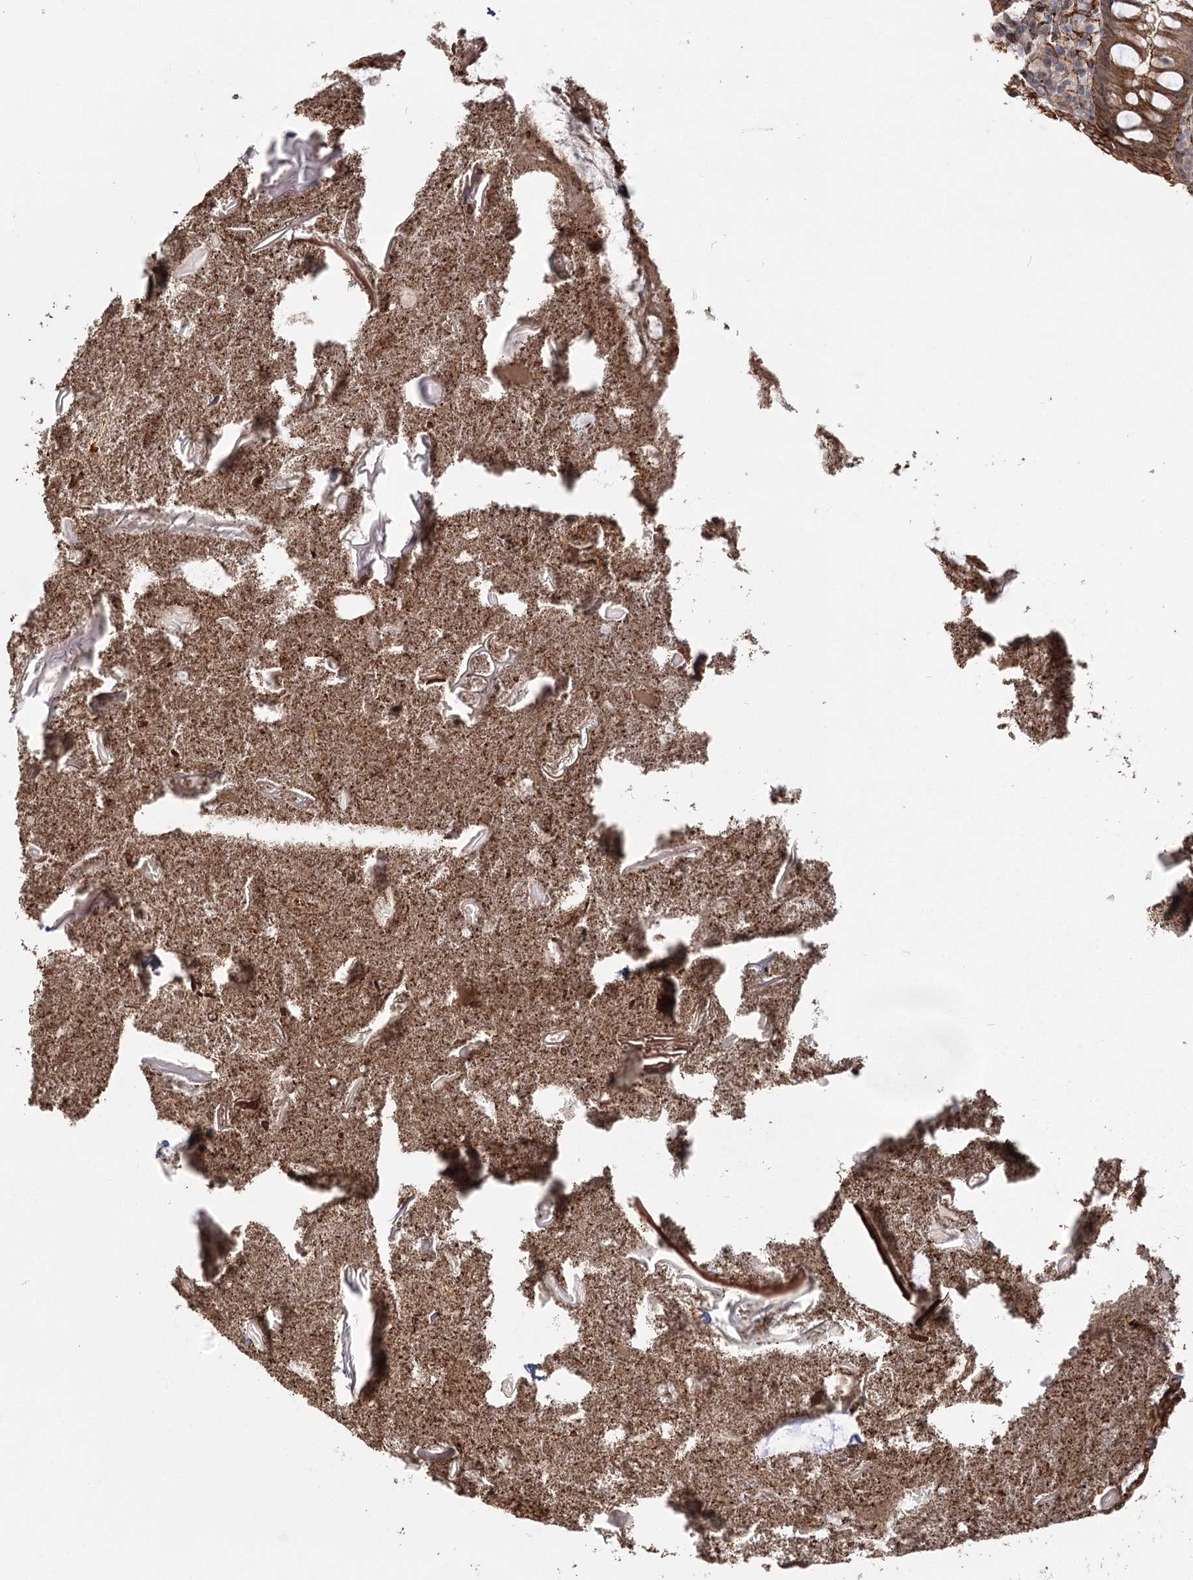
{"staining": {"intensity": "moderate", "quantity": ">75%", "location": "cytoplasmic/membranous"}, "tissue": "appendix", "cell_type": "Glandular cells", "image_type": "normal", "snomed": [{"axis": "morphology", "description": "Normal tissue, NOS"}, {"axis": "topography", "description": "Appendix"}], "caption": "DAB (3,3'-diaminobenzidine) immunohistochemical staining of unremarkable human appendix exhibits moderate cytoplasmic/membranous protein staining in about >75% of glandular cells. Using DAB (brown) and hematoxylin (blue) stains, captured at high magnification using brightfield microscopy.", "gene": "RPP14", "patient": {"sex": "female", "age": 17}}